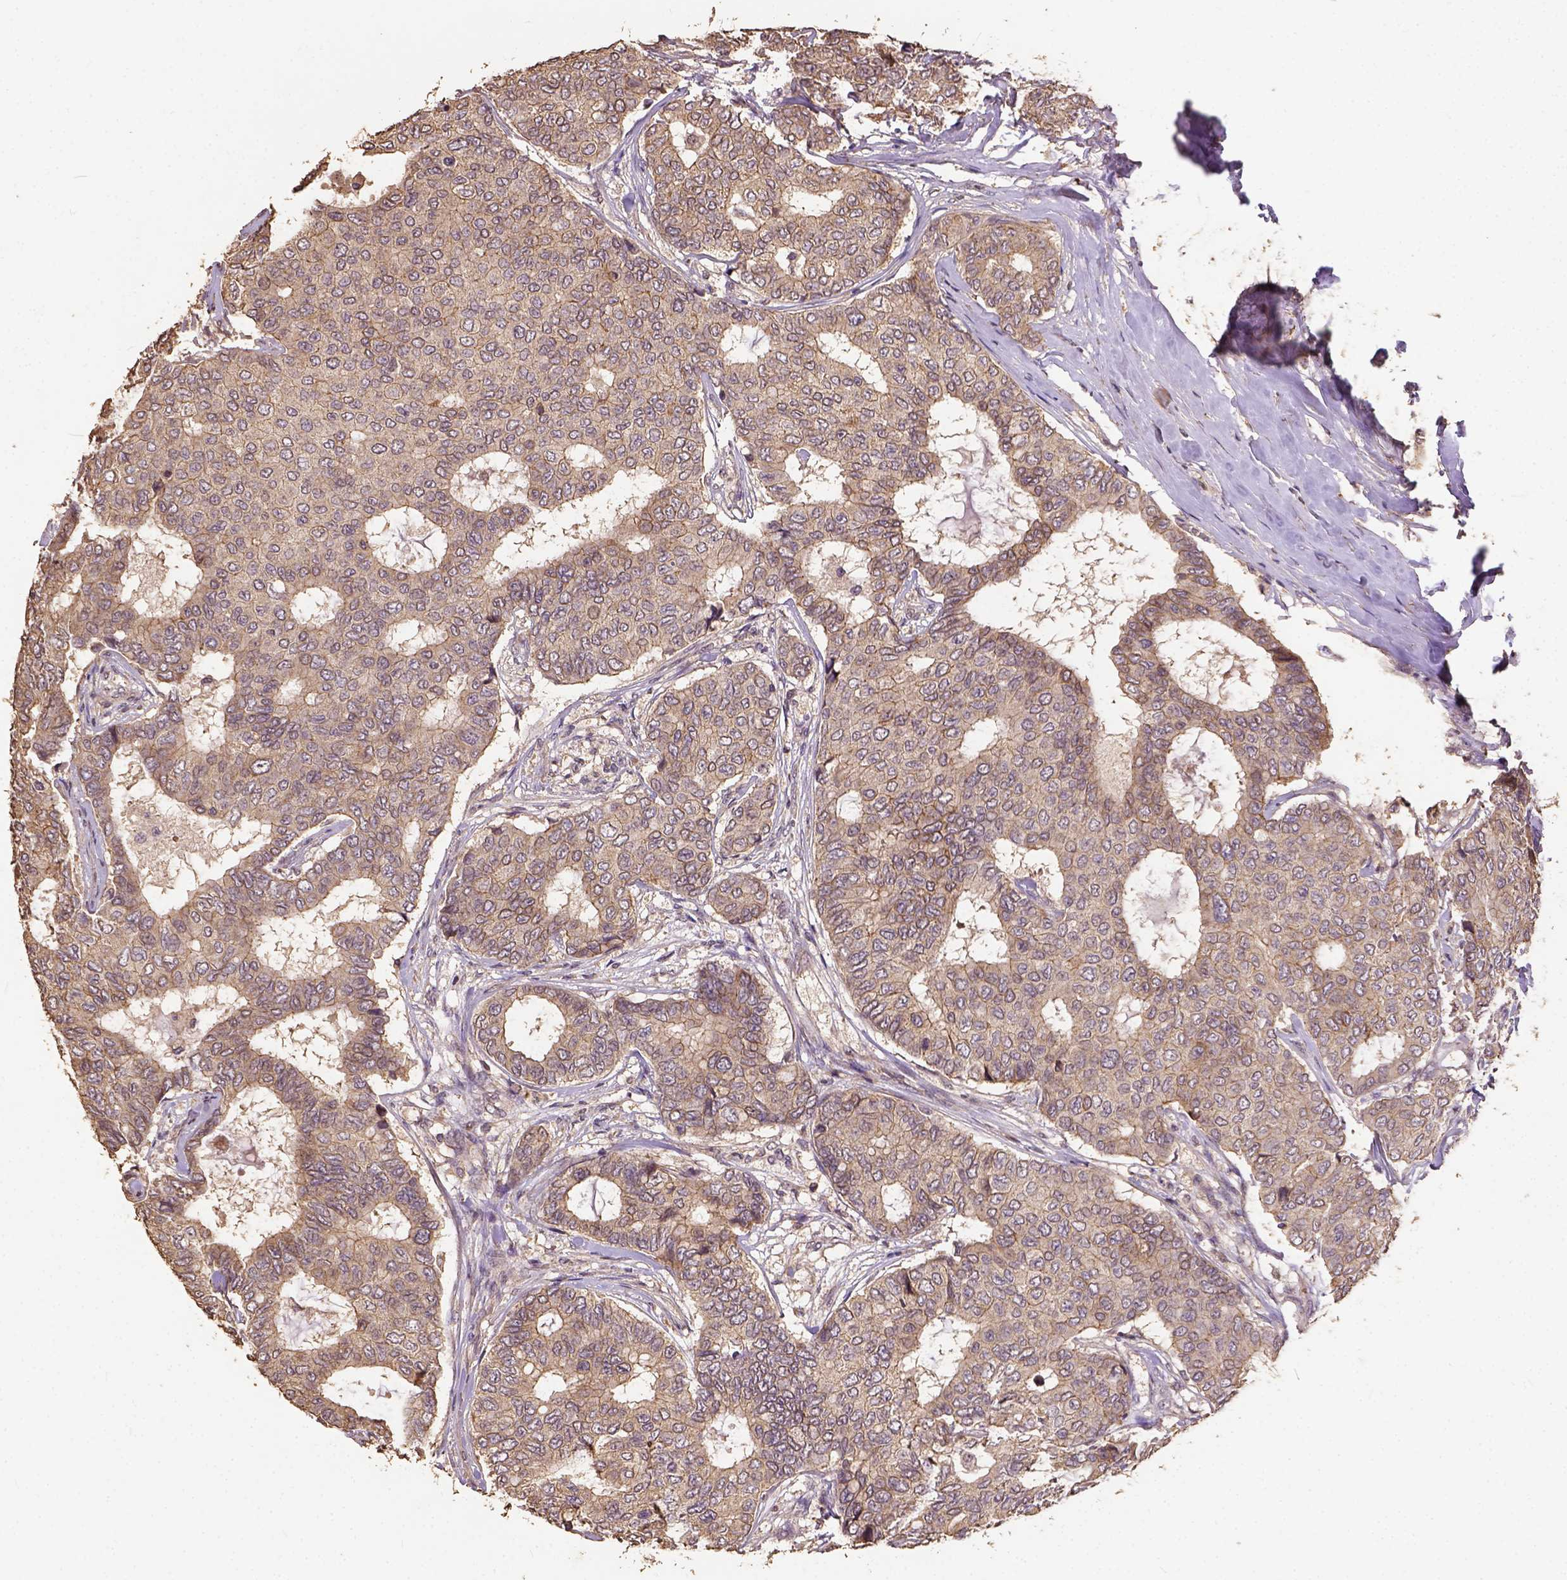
{"staining": {"intensity": "weak", "quantity": ">75%", "location": "cytoplasmic/membranous"}, "tissue": "breast cancer", "cell_type": "Tumor cells", "image_type": "cancer", "snomed": [{"axis": "morphology", "description": "Duct carcinoma"}, {"axis": "topography", "description": "Breast"}], "caption": "Weak cytoplasmic/membranous staining is identified in about >75% of tumor cells in breast cancer (infiltrating ductal carcinoma).", "gene": "ATP1B3", "patient": {"sex": "female", "age": 75}}